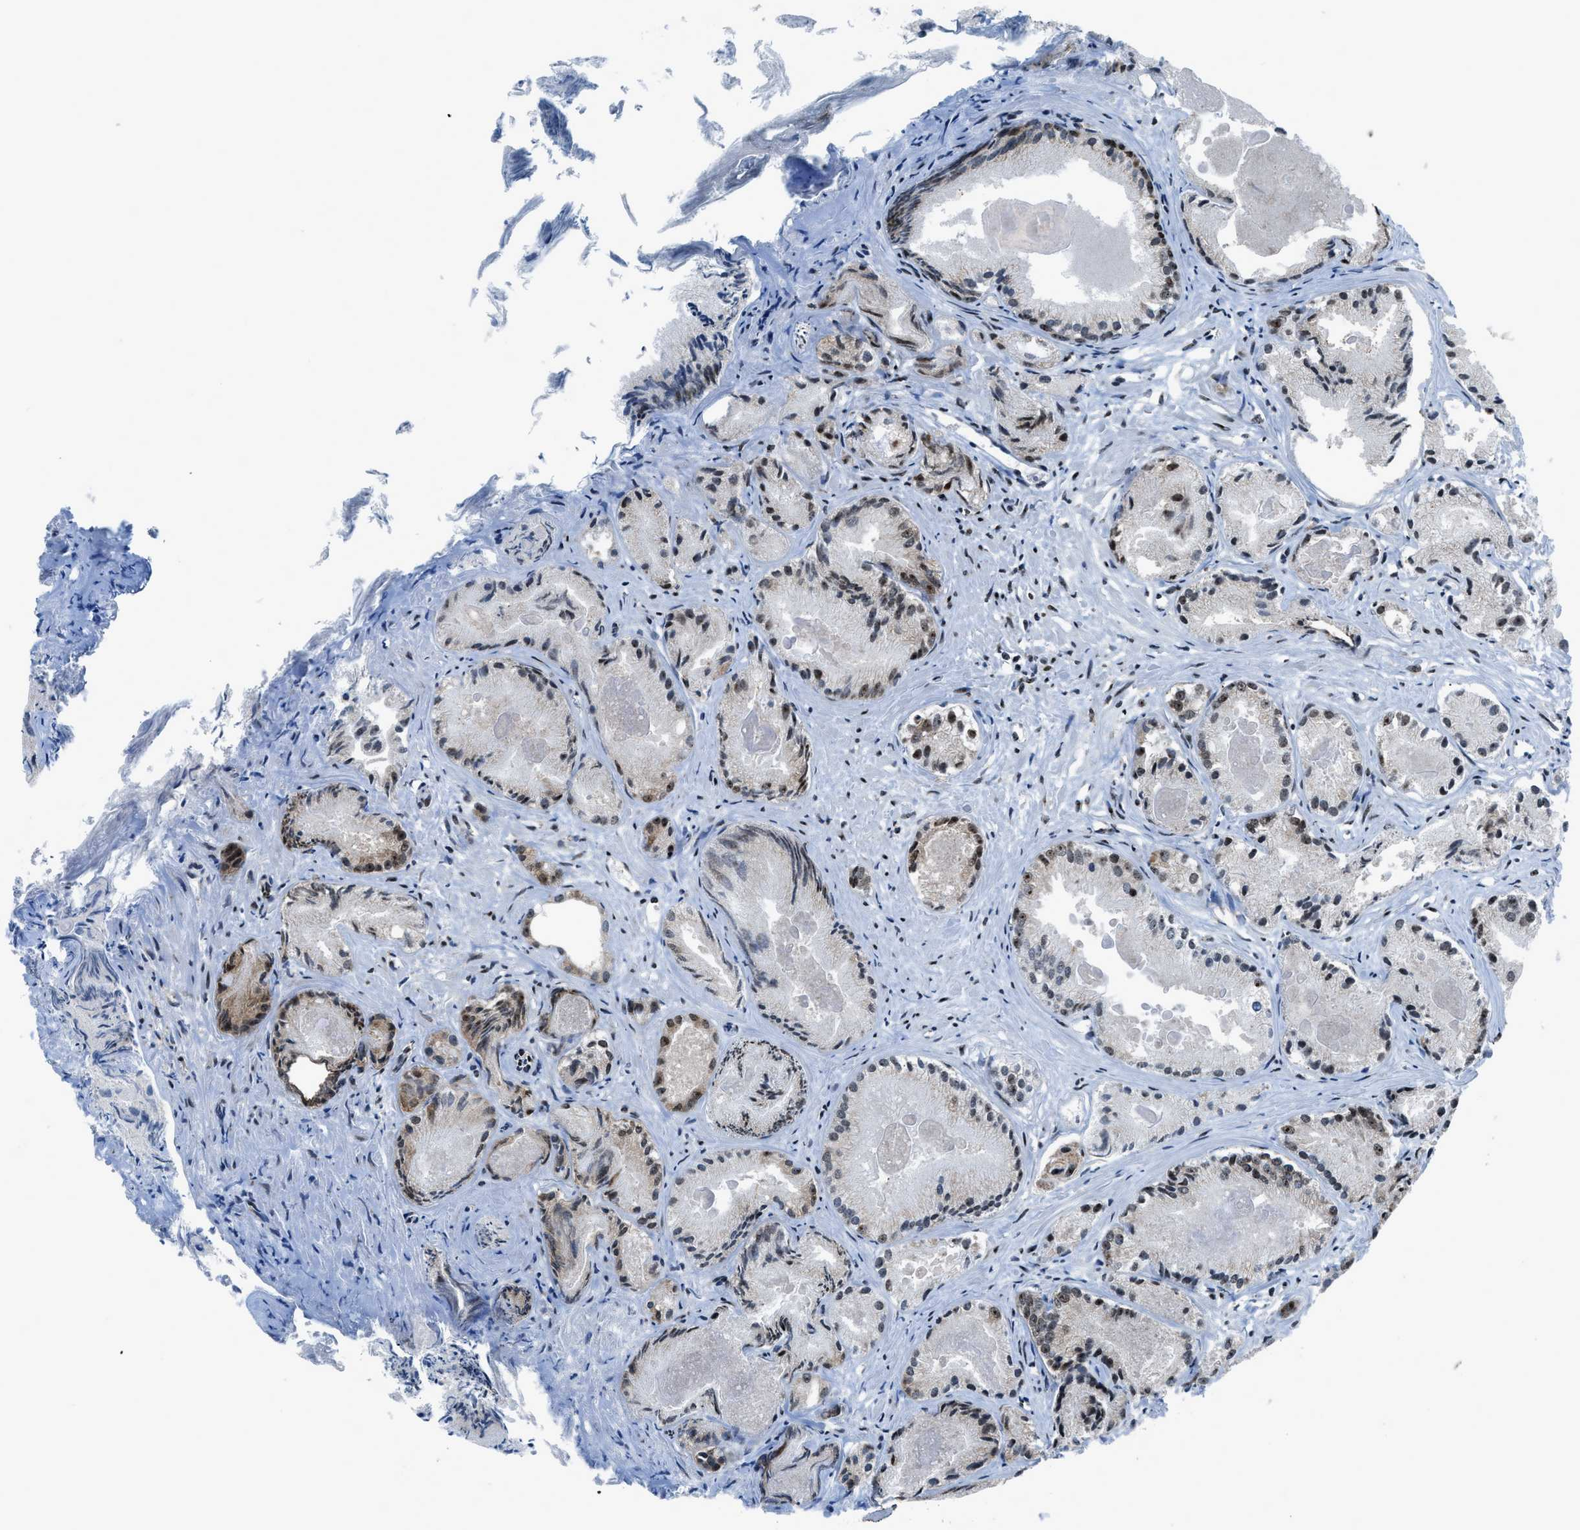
{"staining": {"intensity": "moderate", "quantity": "25%-75%", "location": "nuclear"}, "tissue": "prostate cancer", "cell_type": "Tumor cells", "image_type": "cancer", "snomed": [{"axis": "morphology", "description": "Adenocarcinoma, Low grade"}, {"axis": "topography", "description": "Prostate"}], "caption": "The histopathology image displays a brown stain indicating the presence of a protein in the nuclear of tumor cells in adenocarcinoma (low-grade) (prostate).", "gene": "RAD51B", "patient": {"sex": "male", "age": 72}}